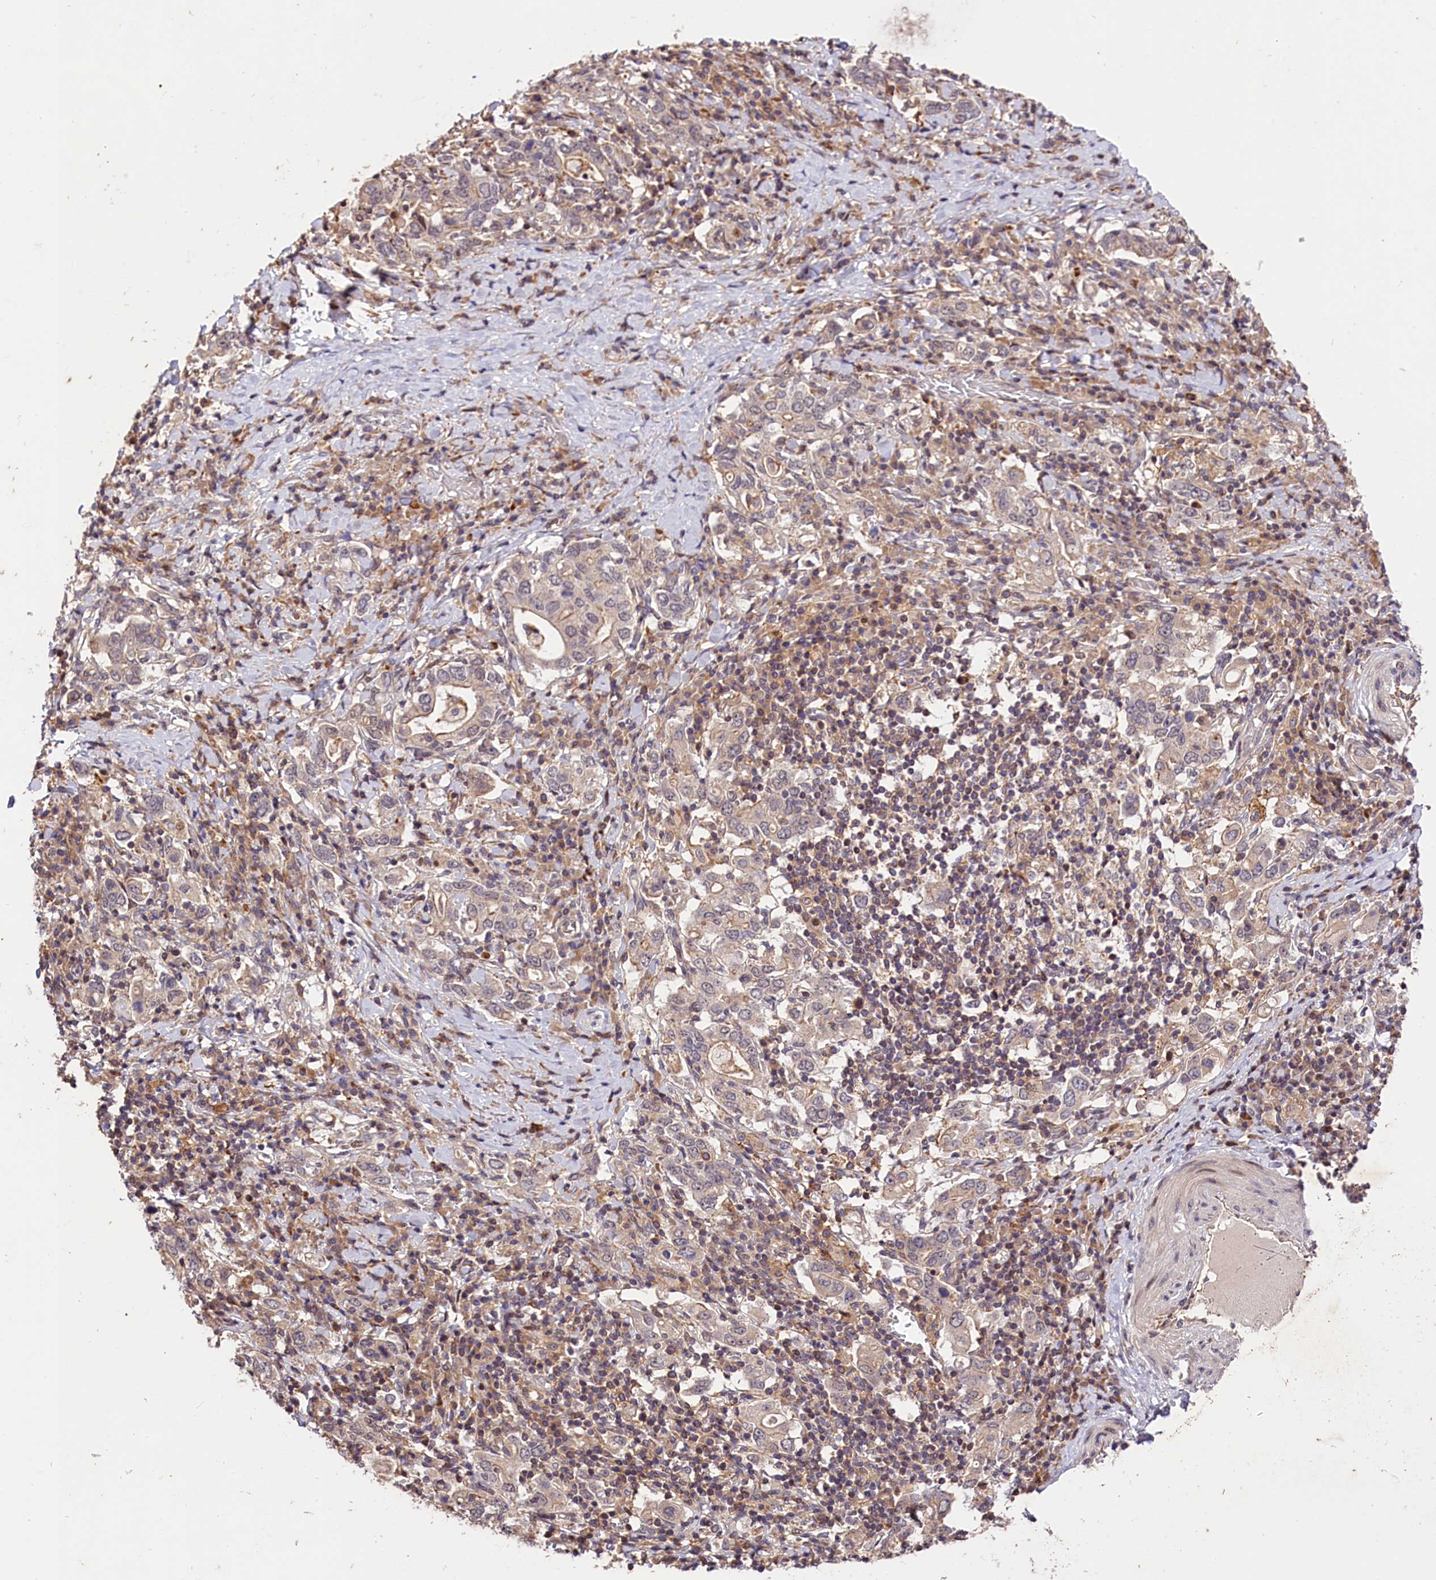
{"staining": {"intensity": "negative", "quantity": "none", "location": "none"}, "tissue": "stomach cancer", "cell_type": "Tumor cells", "image_type": "cancer", "snomed": [{"axis": "morphology", "description": "Adenocarcinoma, NOS"}, {"axis": "topography", "description": "Stomach, upper"}, {"axis": "topography", "description": "Stomach"}], "caption": "IHC of stomach cancer (adenocarcinoma) reveals no staining in tumor cells.", "gene": "CACNA1H", "patient": {"sex": "male", "age": 62}}